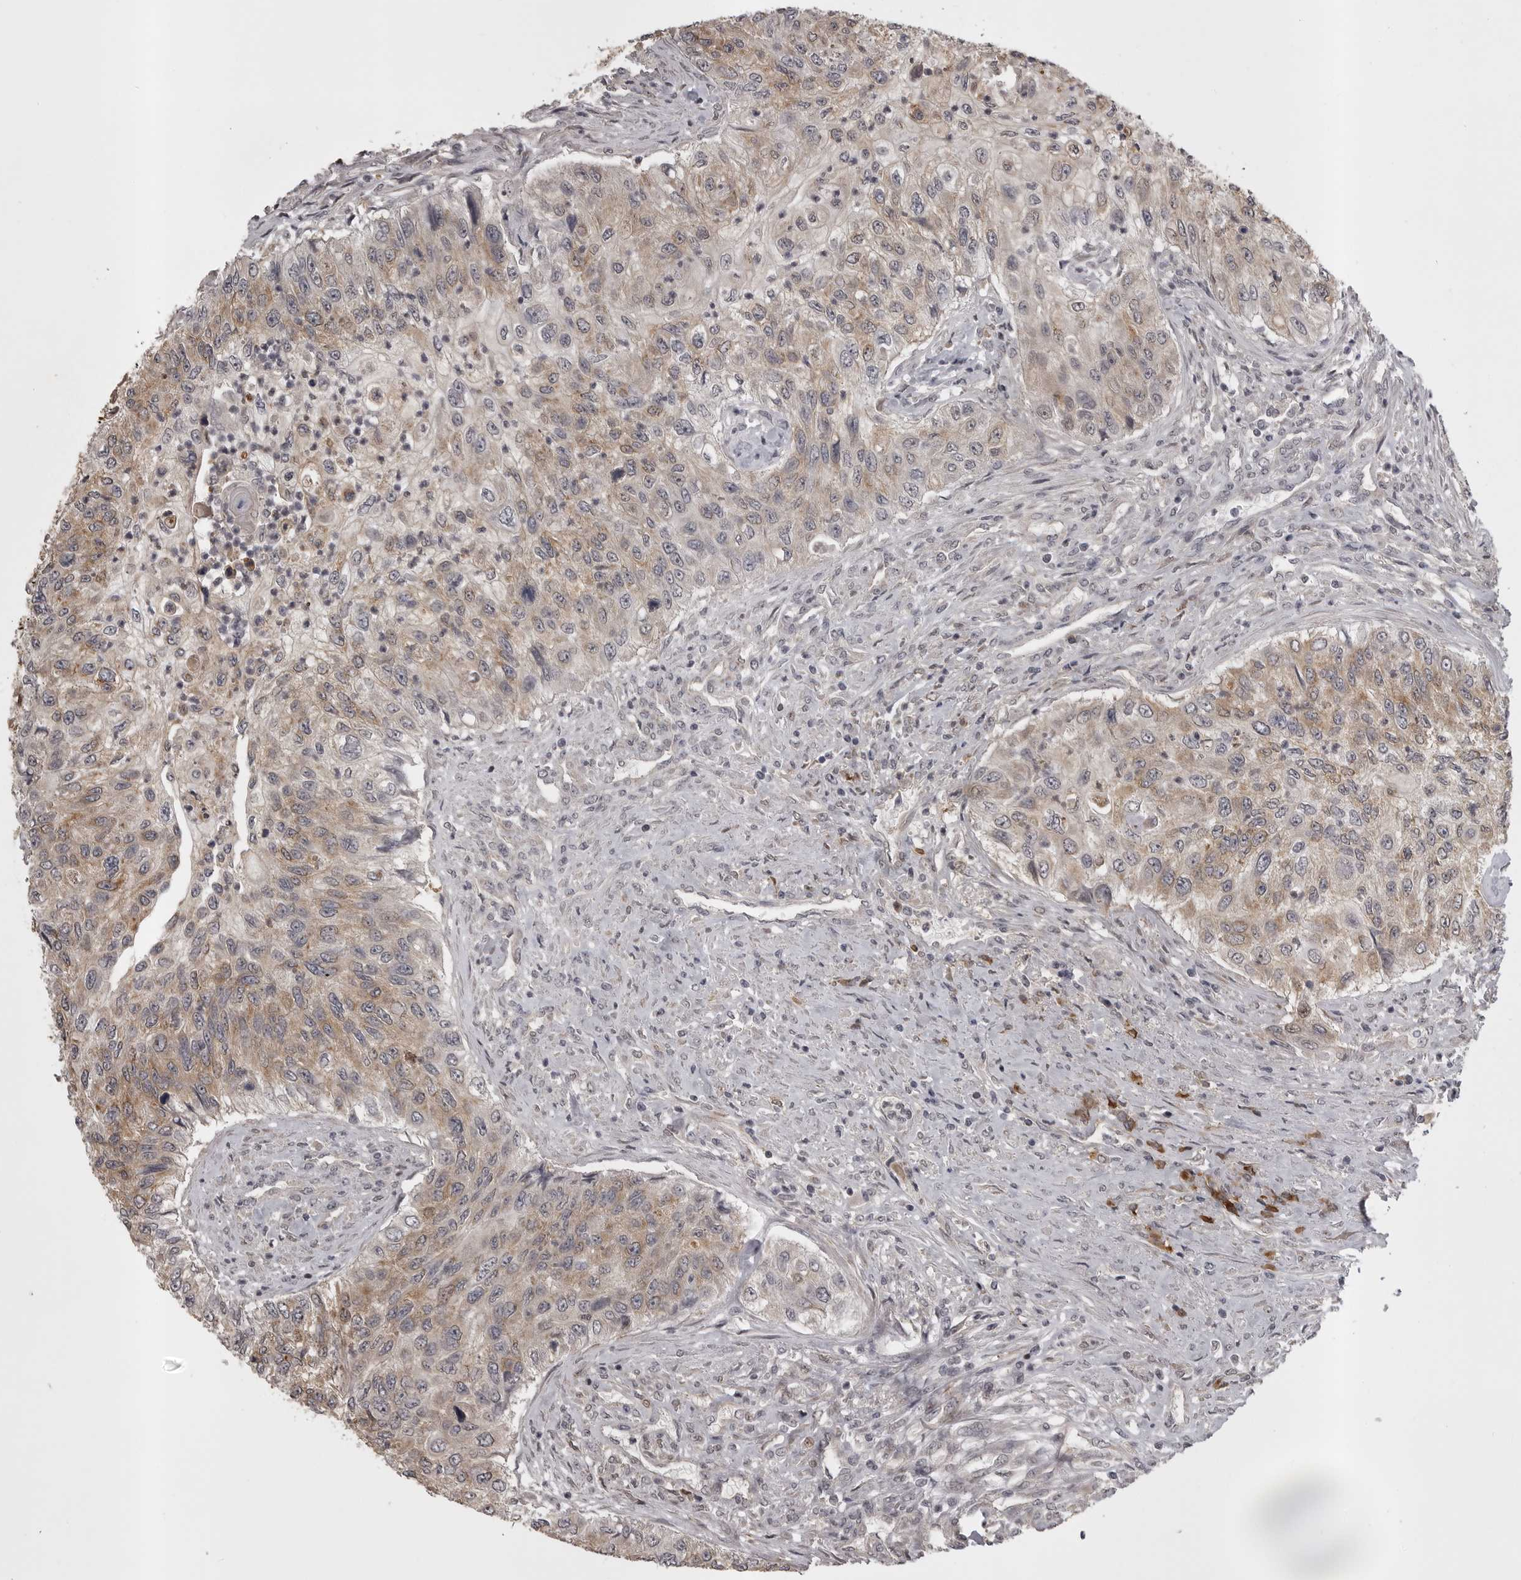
{"staining": {"intensity": "weak", "quantity": ">75%", "location": "cytoplasmic/membranous"}, "tissue": "urothelial cancer", "cell_type": "Tumor cells", "image_type": "cancer", "snomed": [{"axis": "morphology", "description": "Urothelial carcinoma, High grade"}, {"axis": "topography", "description": "Urinary bladder"}], "caption": "This photomicrograph reveals immunohistochemistry (IHC) staining of human urothelial cancer, with low weak cytoplasmic/membranous expression in about >75% of tumor cells.", "gene": "SNX16", "patient": {"sex": "female", "age": 60}}